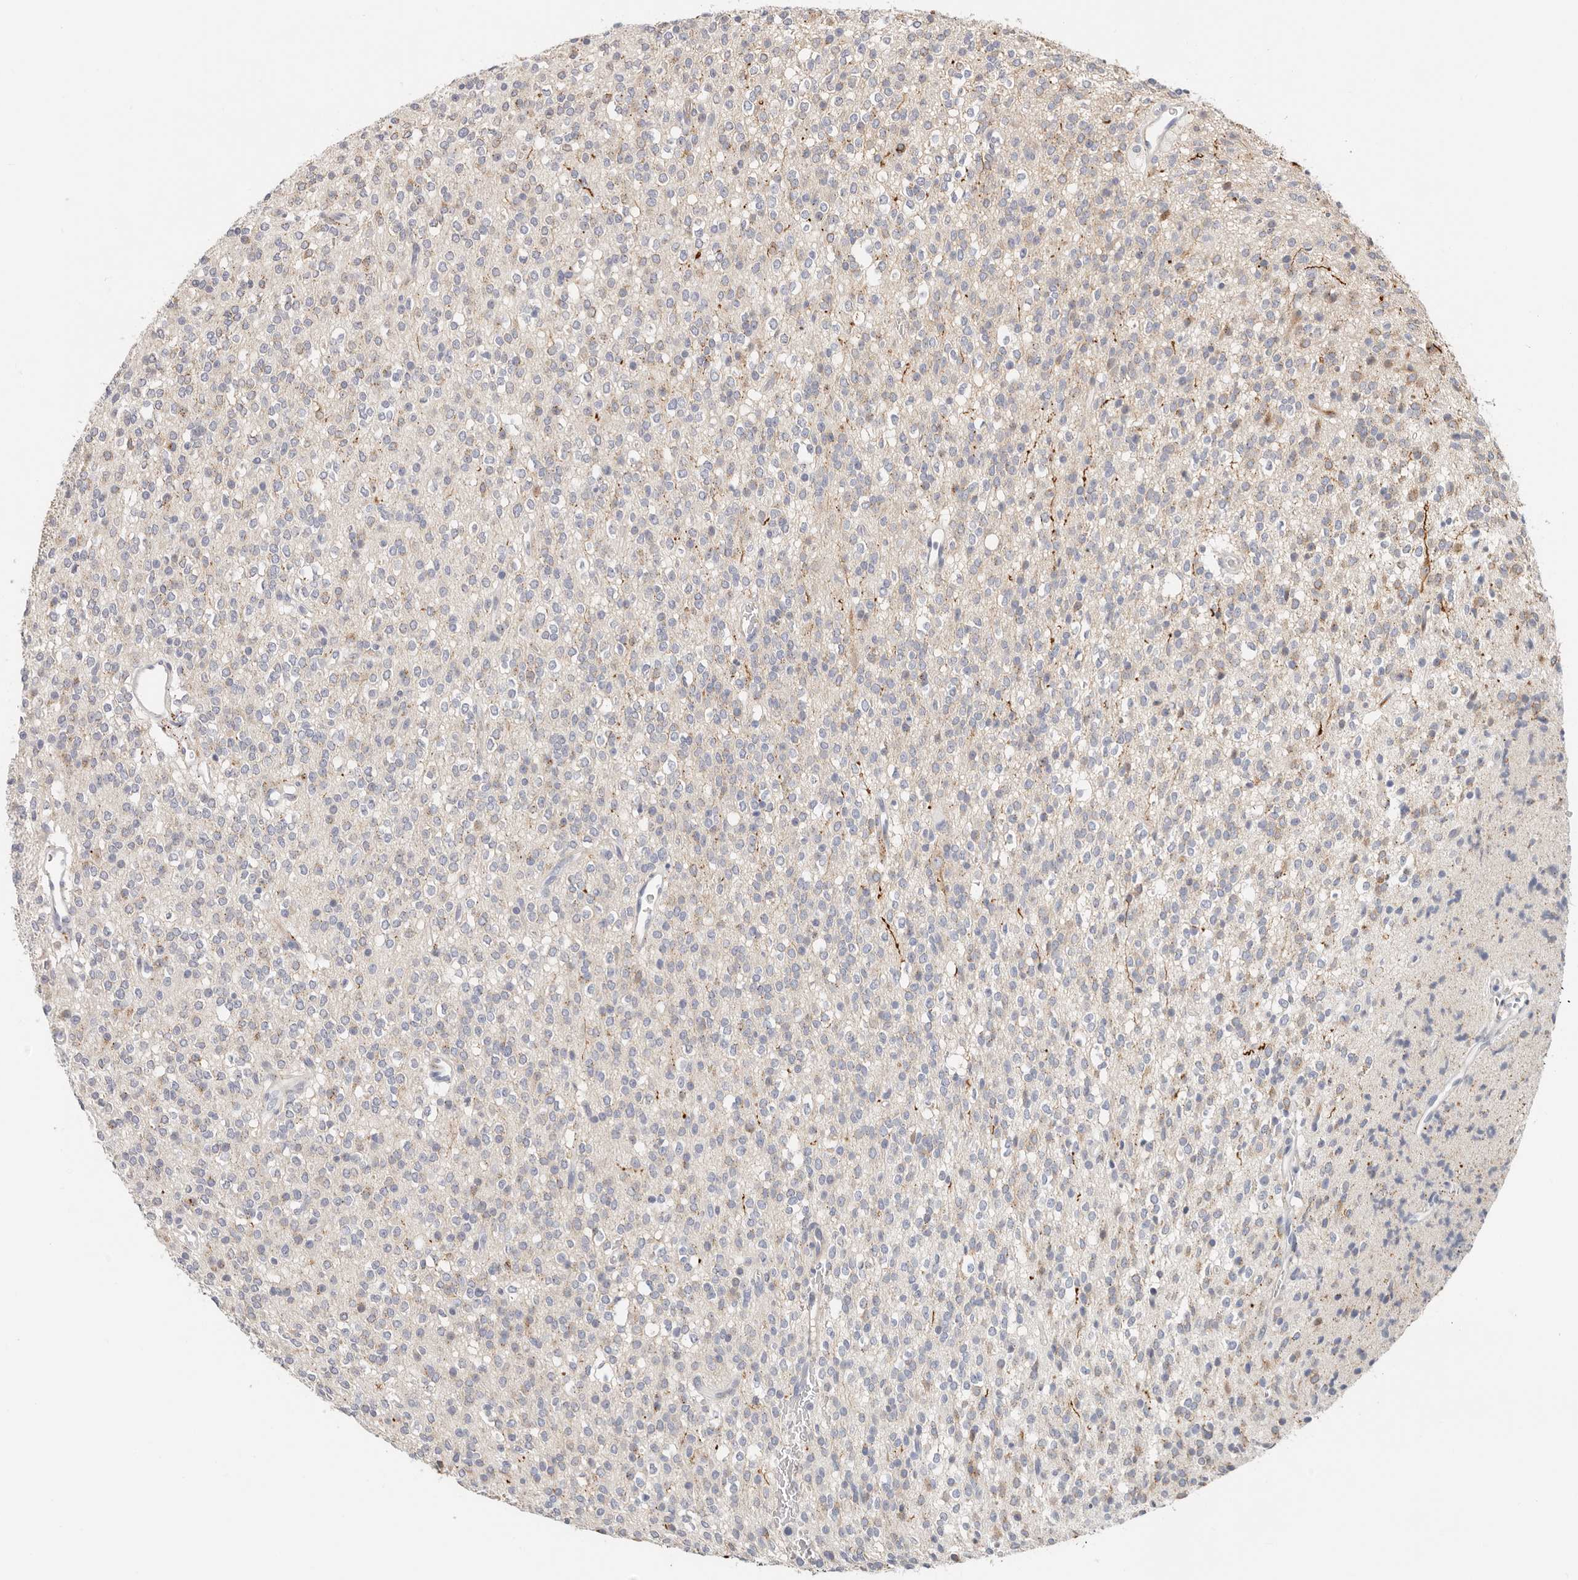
{"staining": {"intensity": "weak", "quantity": "<25%", "location": "cytoplasmic/membranous"}, "tissue": "glioma", "cell_type": "Tumor cells", "image_type": "cancer", "snomed": [{"axis": "morphology", "description": "Glioma, malignant, High grade"}, {"axis": "topography", "description": "Brain"}], "caption": "Tumor cells show no significant expression in glioma. (Brightfield microscopy of DAB immunohistochemistry at high magnification).", "gene": "ZRANB1", "patient": {"sex": "male", "age": 34}}